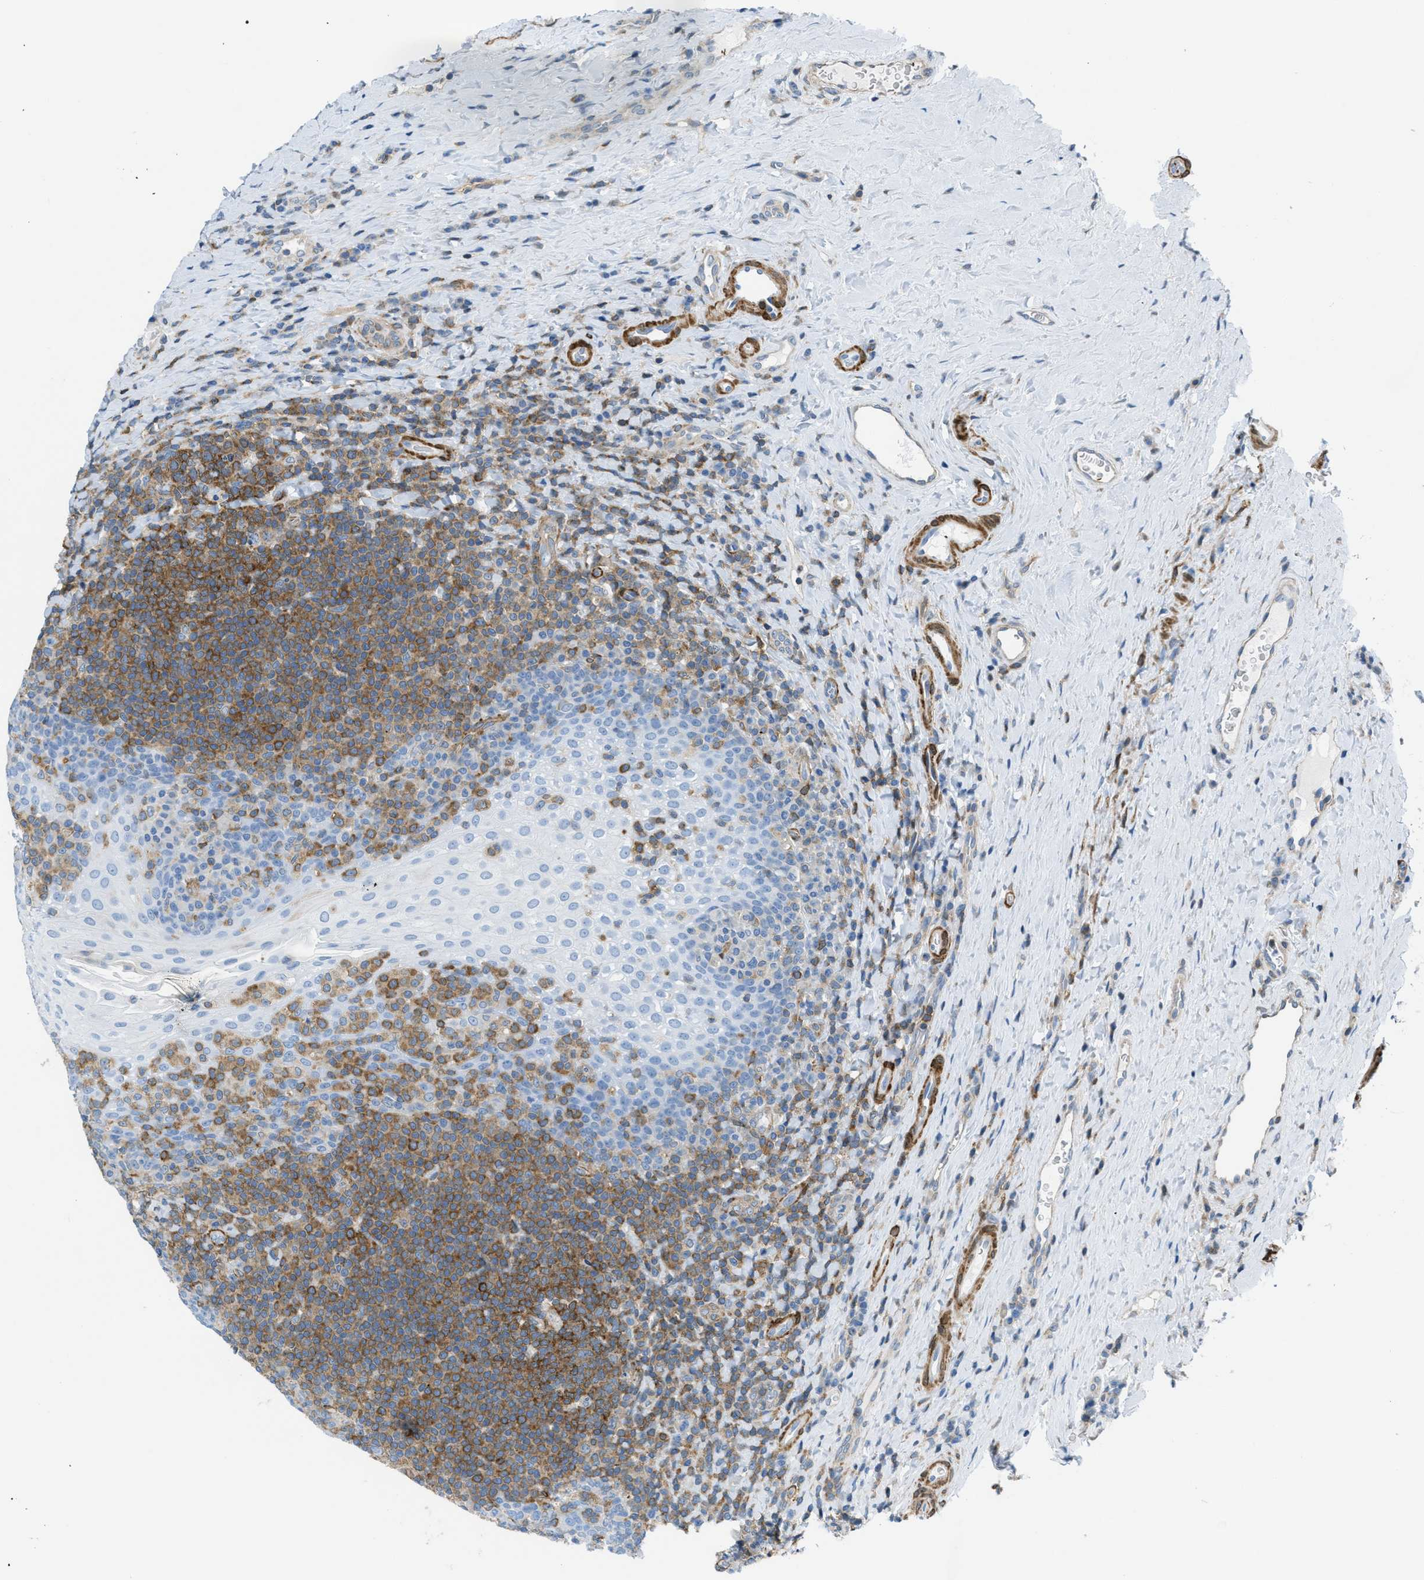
{"staining": {"intensity": "moderate", "quantity": "25%-75%", "location": "cytoplasmic/membranous"}, "tissue": "tonsil", "cell_type": "Non-germinal center cells", "image_type": "normal", "snomed": [{"axis": "morphology", "description": "Normal tissue, NOS"}, {"axis": "topography", "description": "Tonsil"}], "caption": "Unremarkable tonsil displays moderate cytoplasmic/membranous staining in approximately 25%-75% of non-germinal center cells, visualized by immunohistochemistry.", "gene": "MAPRE2", "patient": {"sex": "male", "age": 17}}